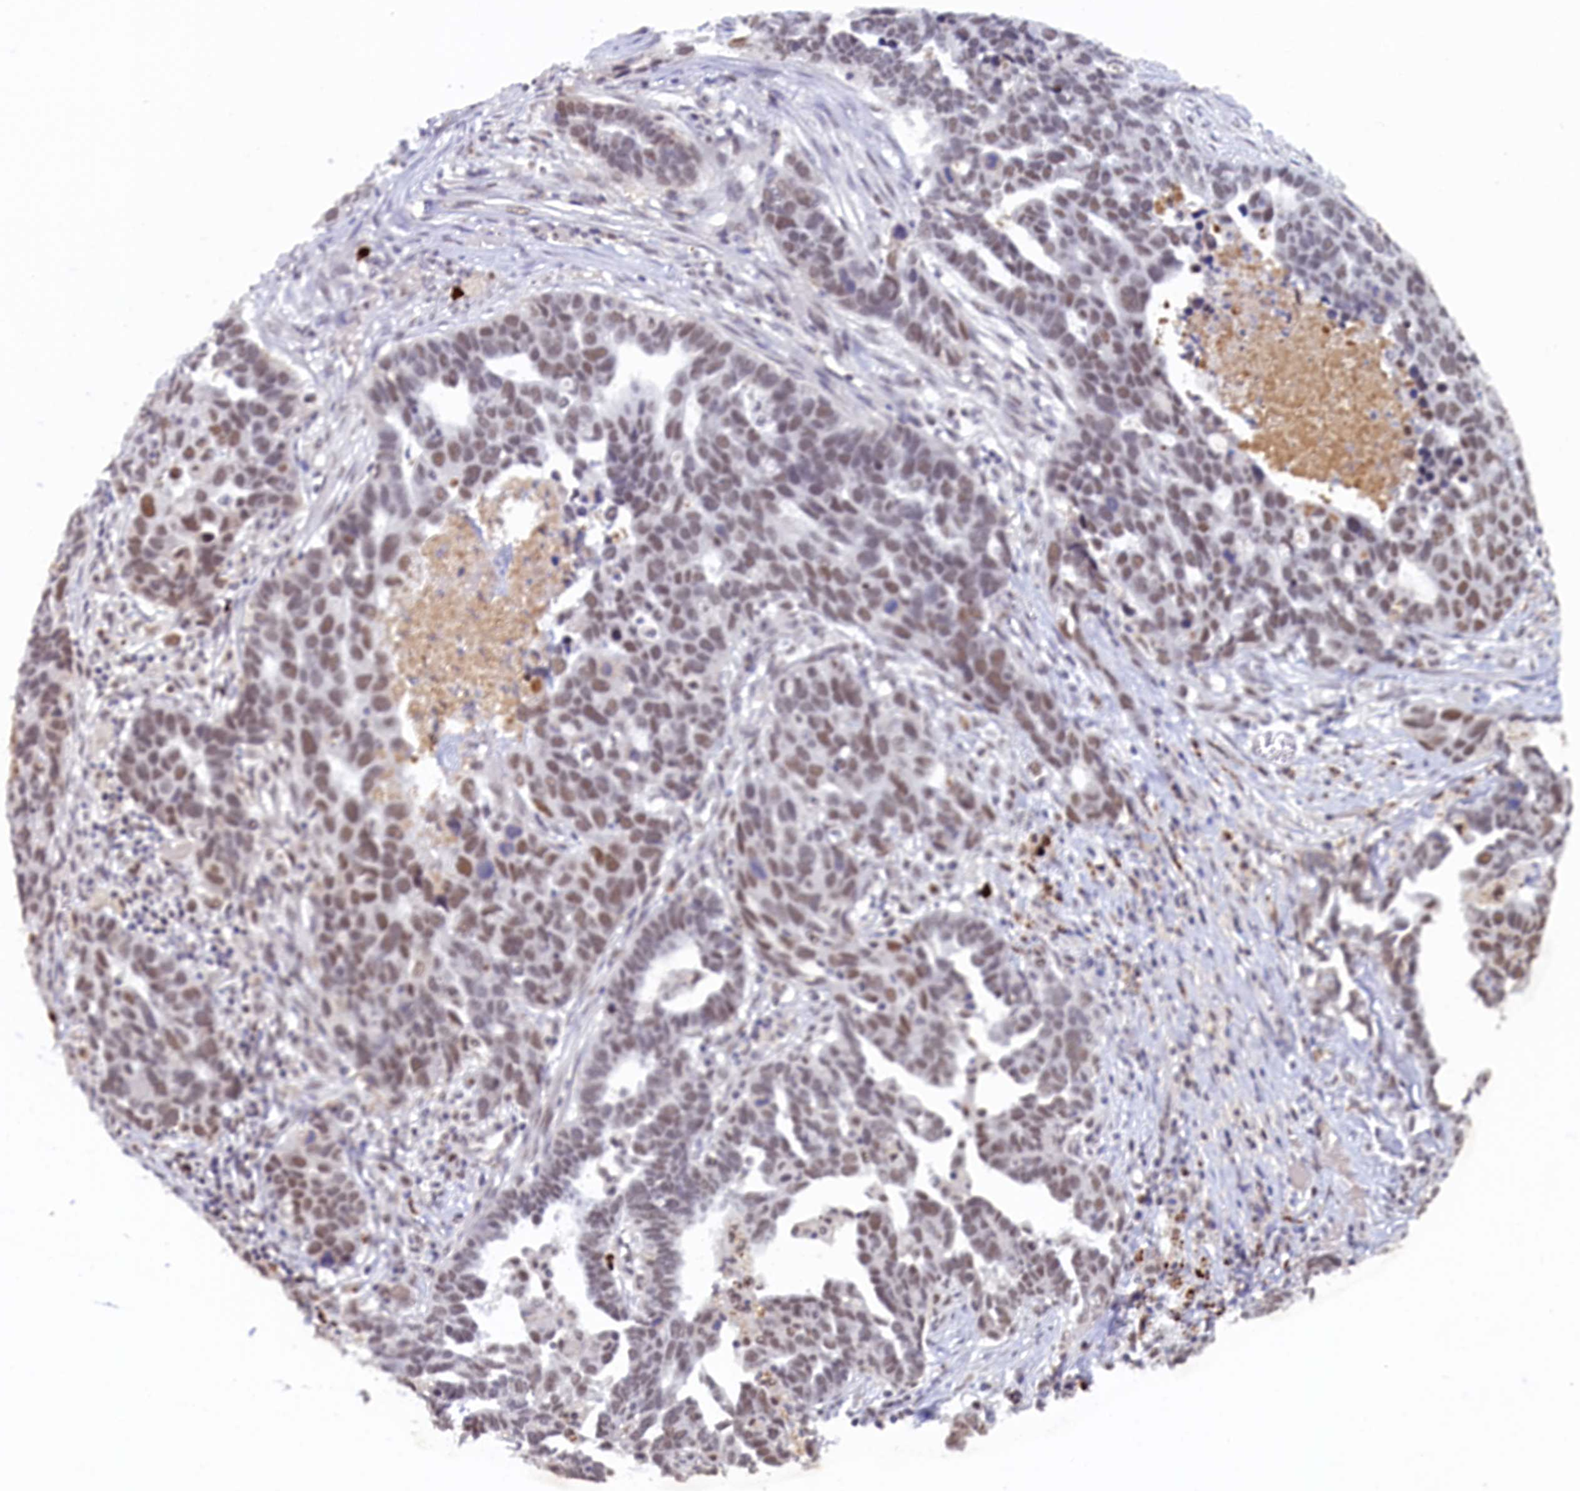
{"staining": {"intensity": "moderate", "quantity": "25%-75%", "location": "nuclear"}, "tissue": "ovarian cancer", "cell_type": "Tumor cells", "image_type": "cancer", "snomed": [{"axis": "morphology", "description": "Cystadenocarcinoma, serous, NOS"}, {"axis": "topography", "description": "Ovary"}], "caption": "The photomicrograph demonstrates a brown stain indicating the presence of a protein in the nuclear of tumor cells in ovarian cancer.", "gene": "INTS14", "patient": {"sex": "female", "age": 54}}